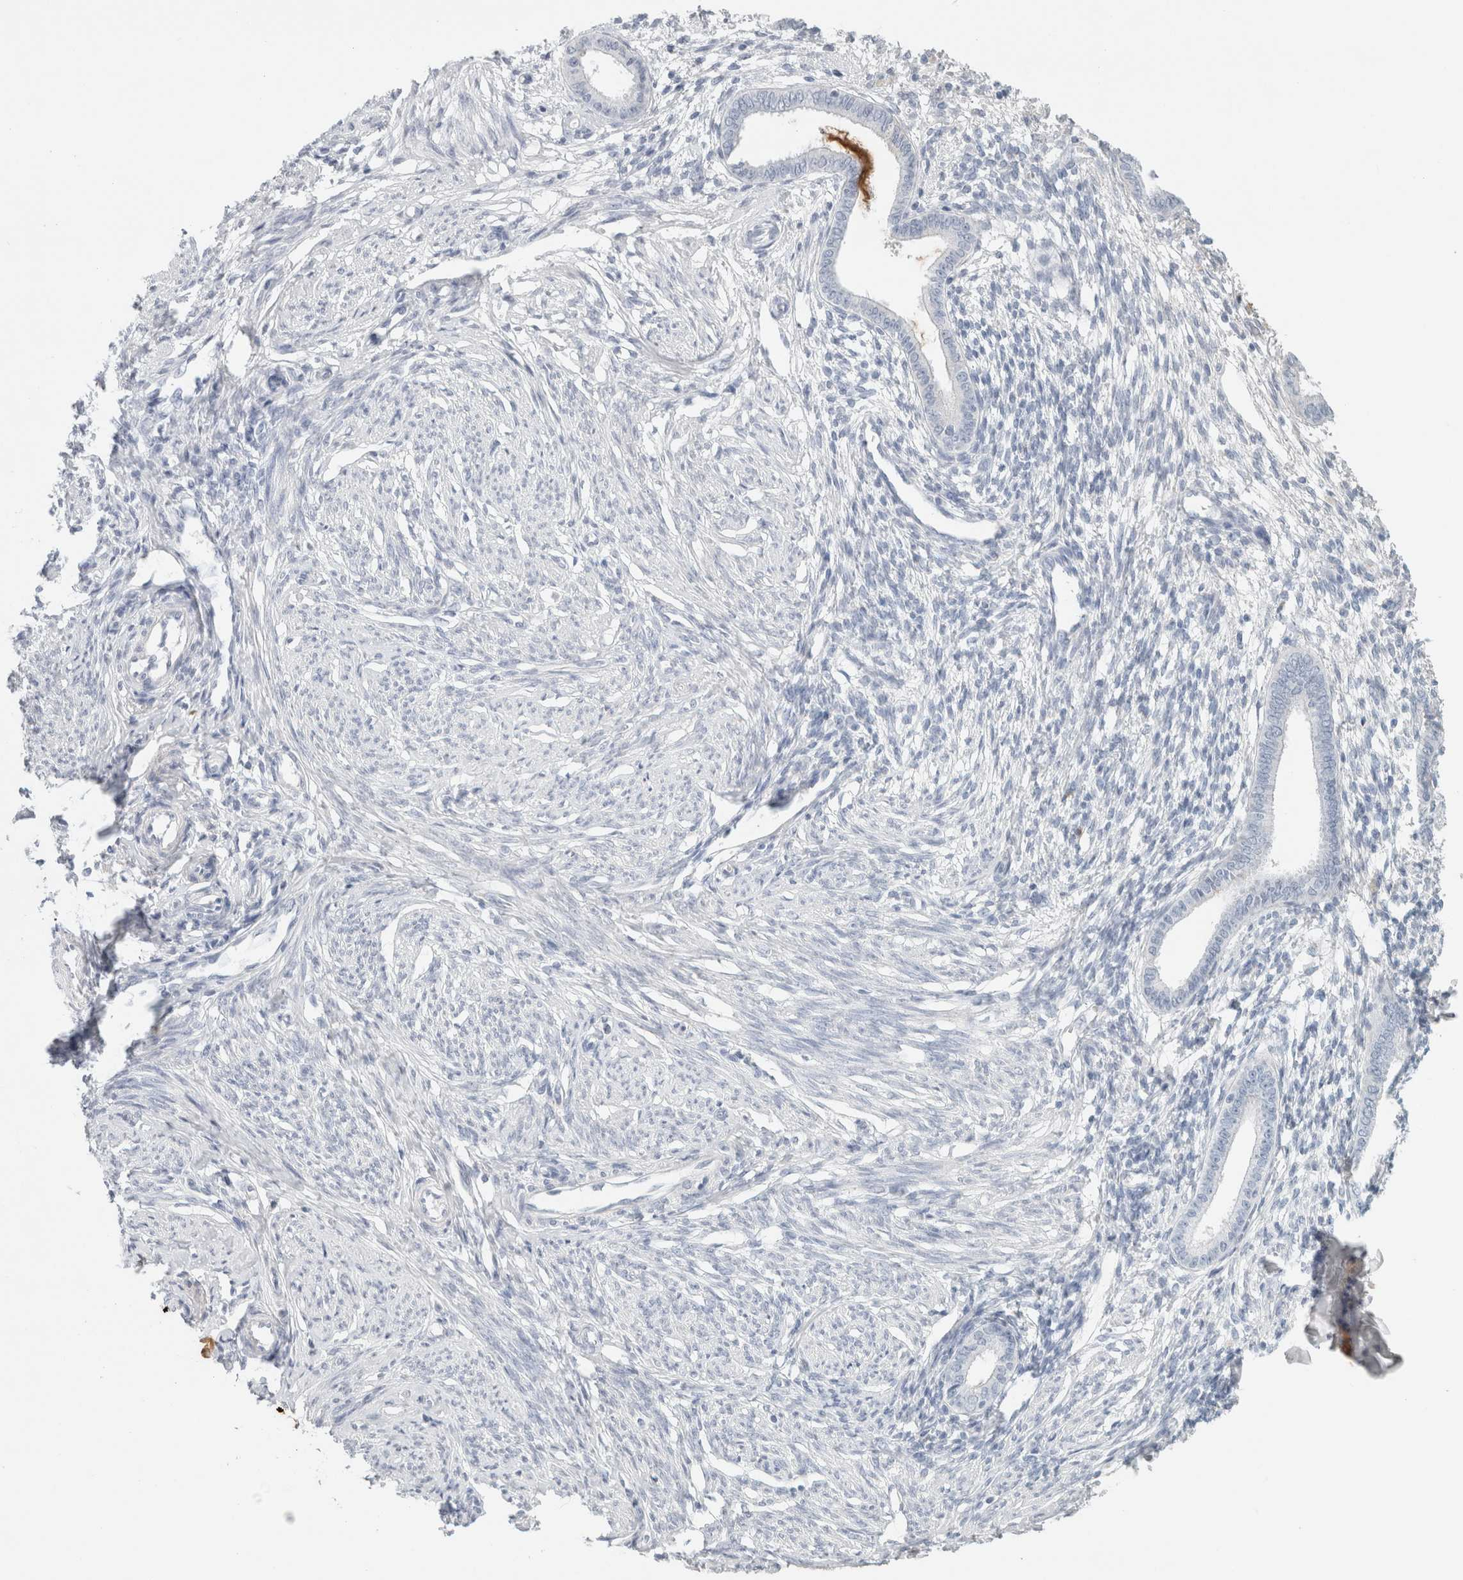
{"staining": {"intensity": "negative", "quantity": "none", "location": "none"}, "tissue": "endometrium", "cell_type": "Cells in endometrial stroma", "image_type": "normal", "snomed": [{"axis": "morphology", "description": "Normal tissue, NOS"}, {"axis": "topography", "description": "Endometrium"}], "caption": "This is an IHC image of unremarkable human endometrium. There is no staining in cells in endometrial stroma.", "gene": "IL6", "patient": {"sex": "female", "age": 56}}